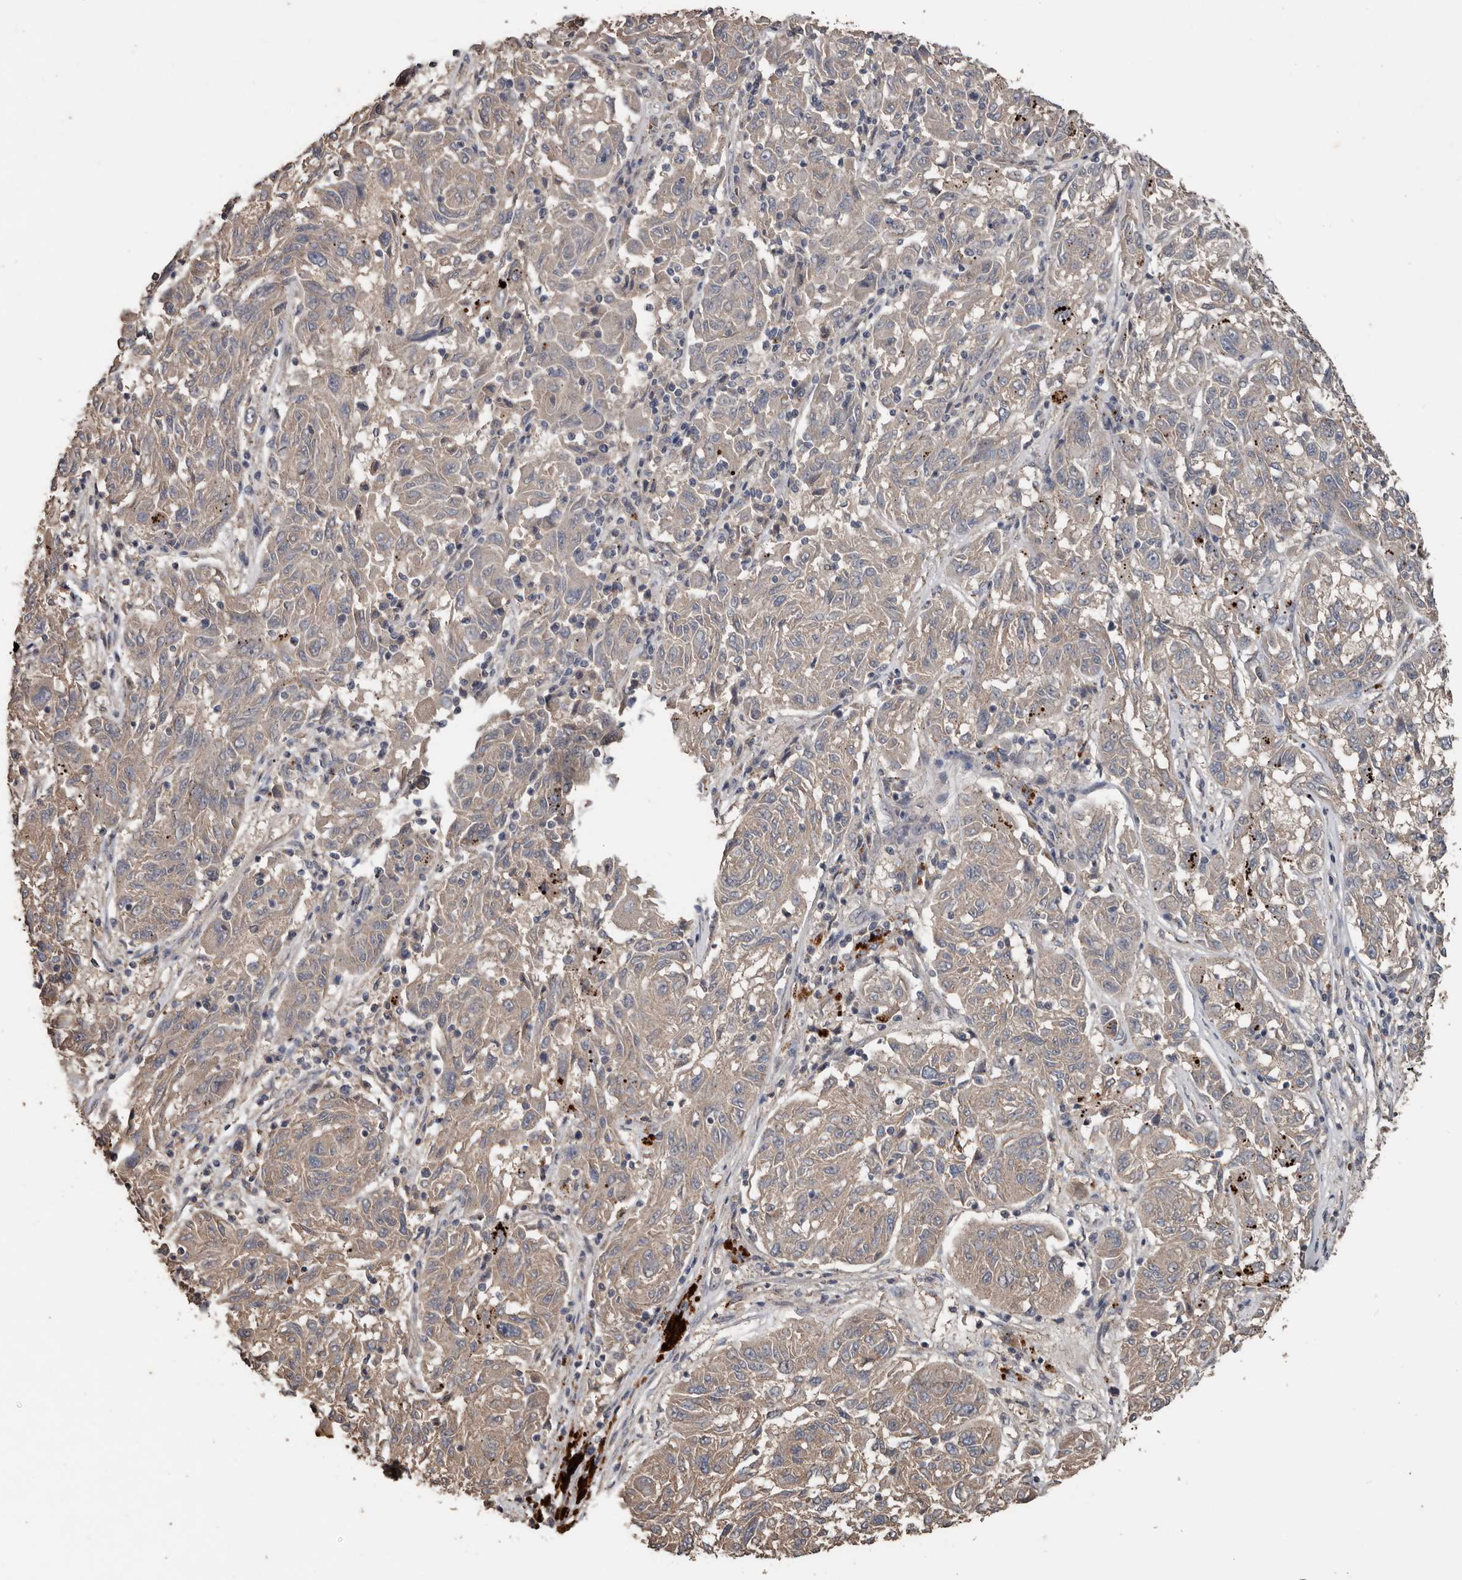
{"staining": {"intensity": "weak", "quantity": "25%-75%", "location": "cytoplasmic/membranous"}, "tissue": "melanoma", "cell_type": "Tumor cells", "image_type": "cancer", "snomed": [{"axis": "morphology", "description": "Malignant melanoma, NOS"}, {"axis": "topography", "description": "Skin"}], "caption": "This photomicrograph shows immunohistochemistry staining of human malignant melanoma, with low weak cytoplasmic/membranous expression in approximately 25%-75% of tumor cells.", "gene": "HYAL4", "patient": {"sex": "male", "age": 53}}